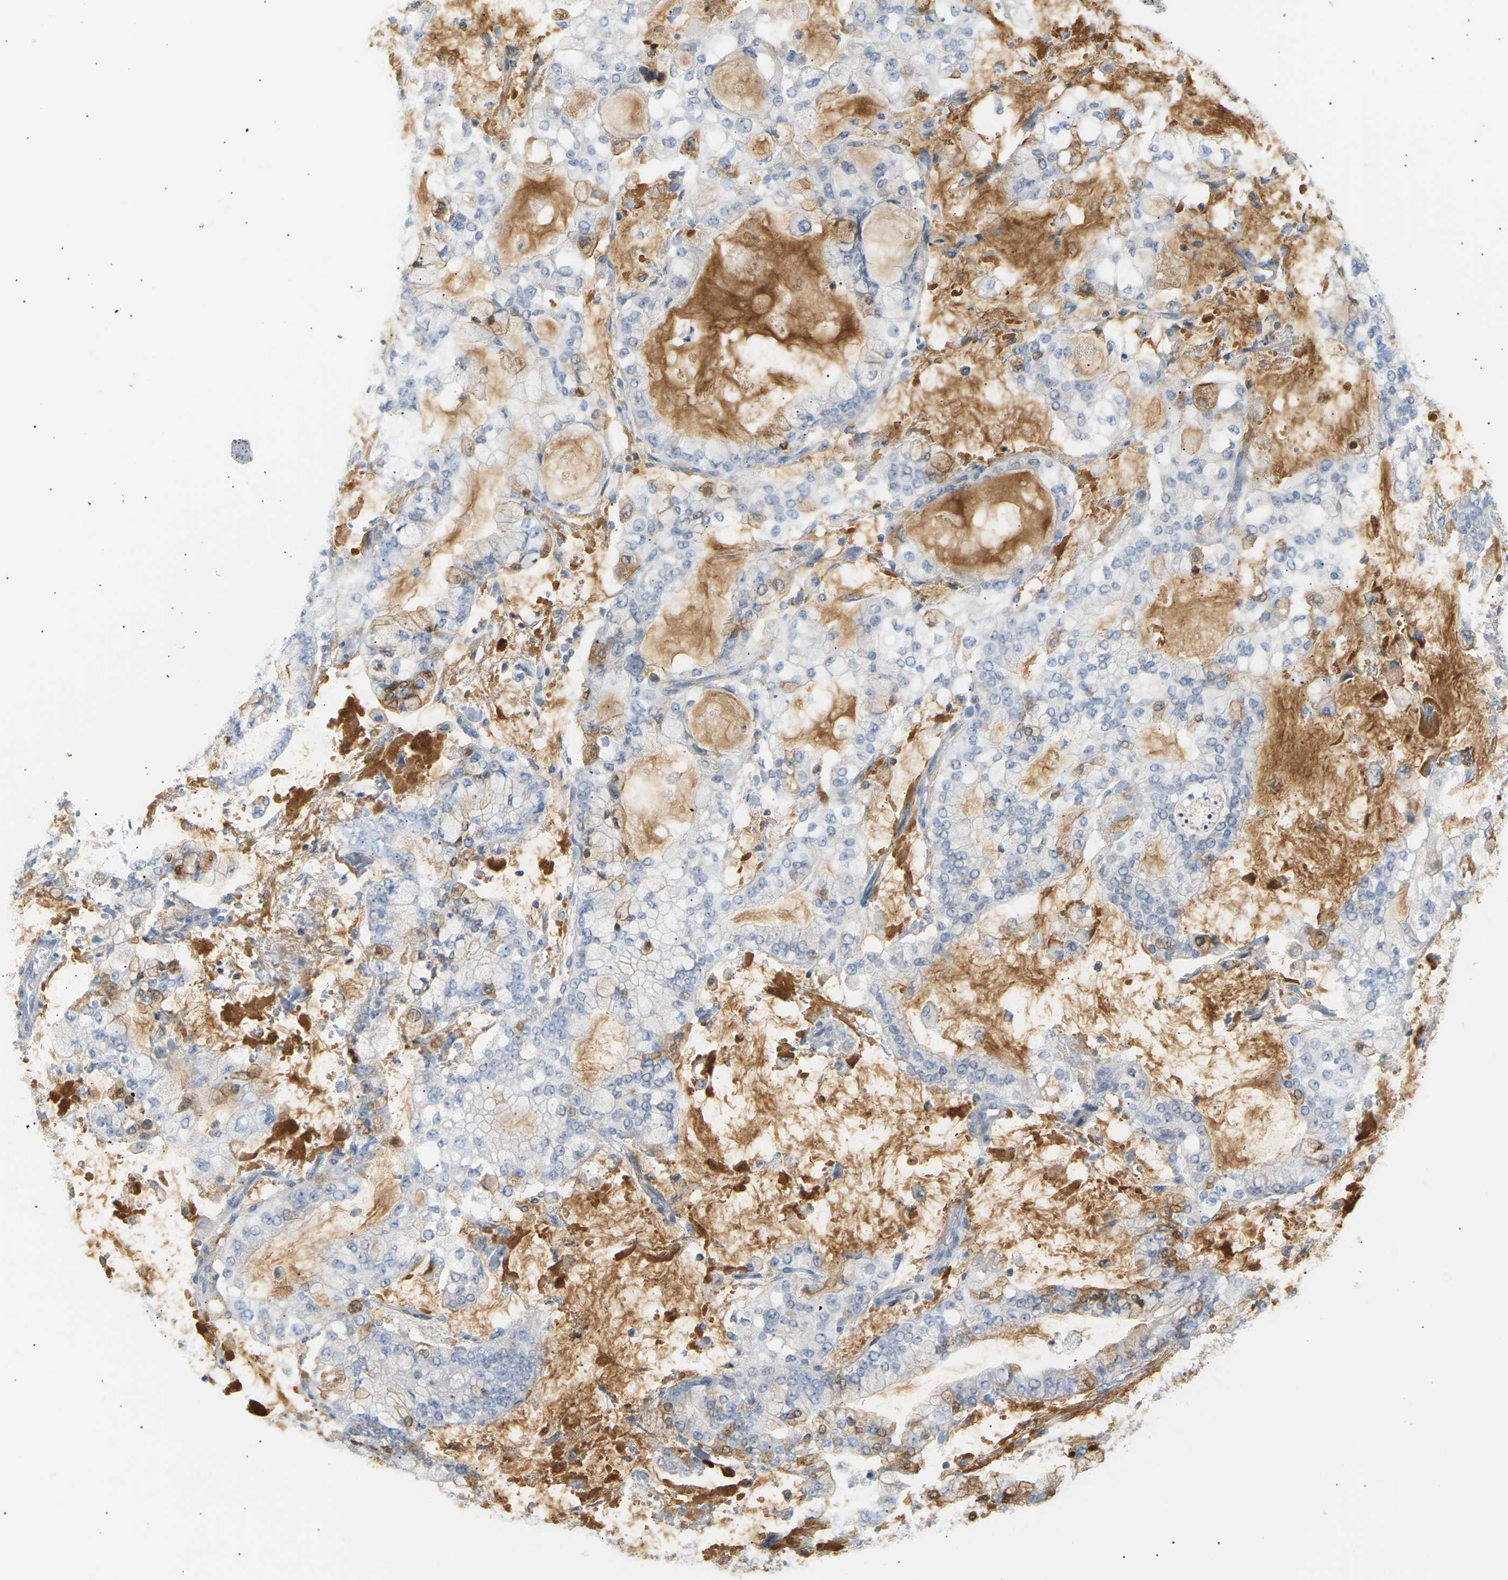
{"staining": {"intensity": "negative", "quantity": "none", "location": "none"}, "tissue": "stomach cancer", "cell_type": "Tumor cells", "image_type": "cancer", "snomed": [{"axis": "morphology", "description": "Normal tissue, NOS"}, {"axis": "morphology", "description": "Adenocarcinoma, NOS"}, {"axis": "topography", "description": "Stomach, upper"}, {"axis": "topography", "description": "Stomach"}], "caption": "Stomach cancer (adenocarcinoma) was stained to show a protein in brown. There is no significant expression in tumor cells.", "gene": "IGLC3", "patient": {"sex": "male", "age": 76}}